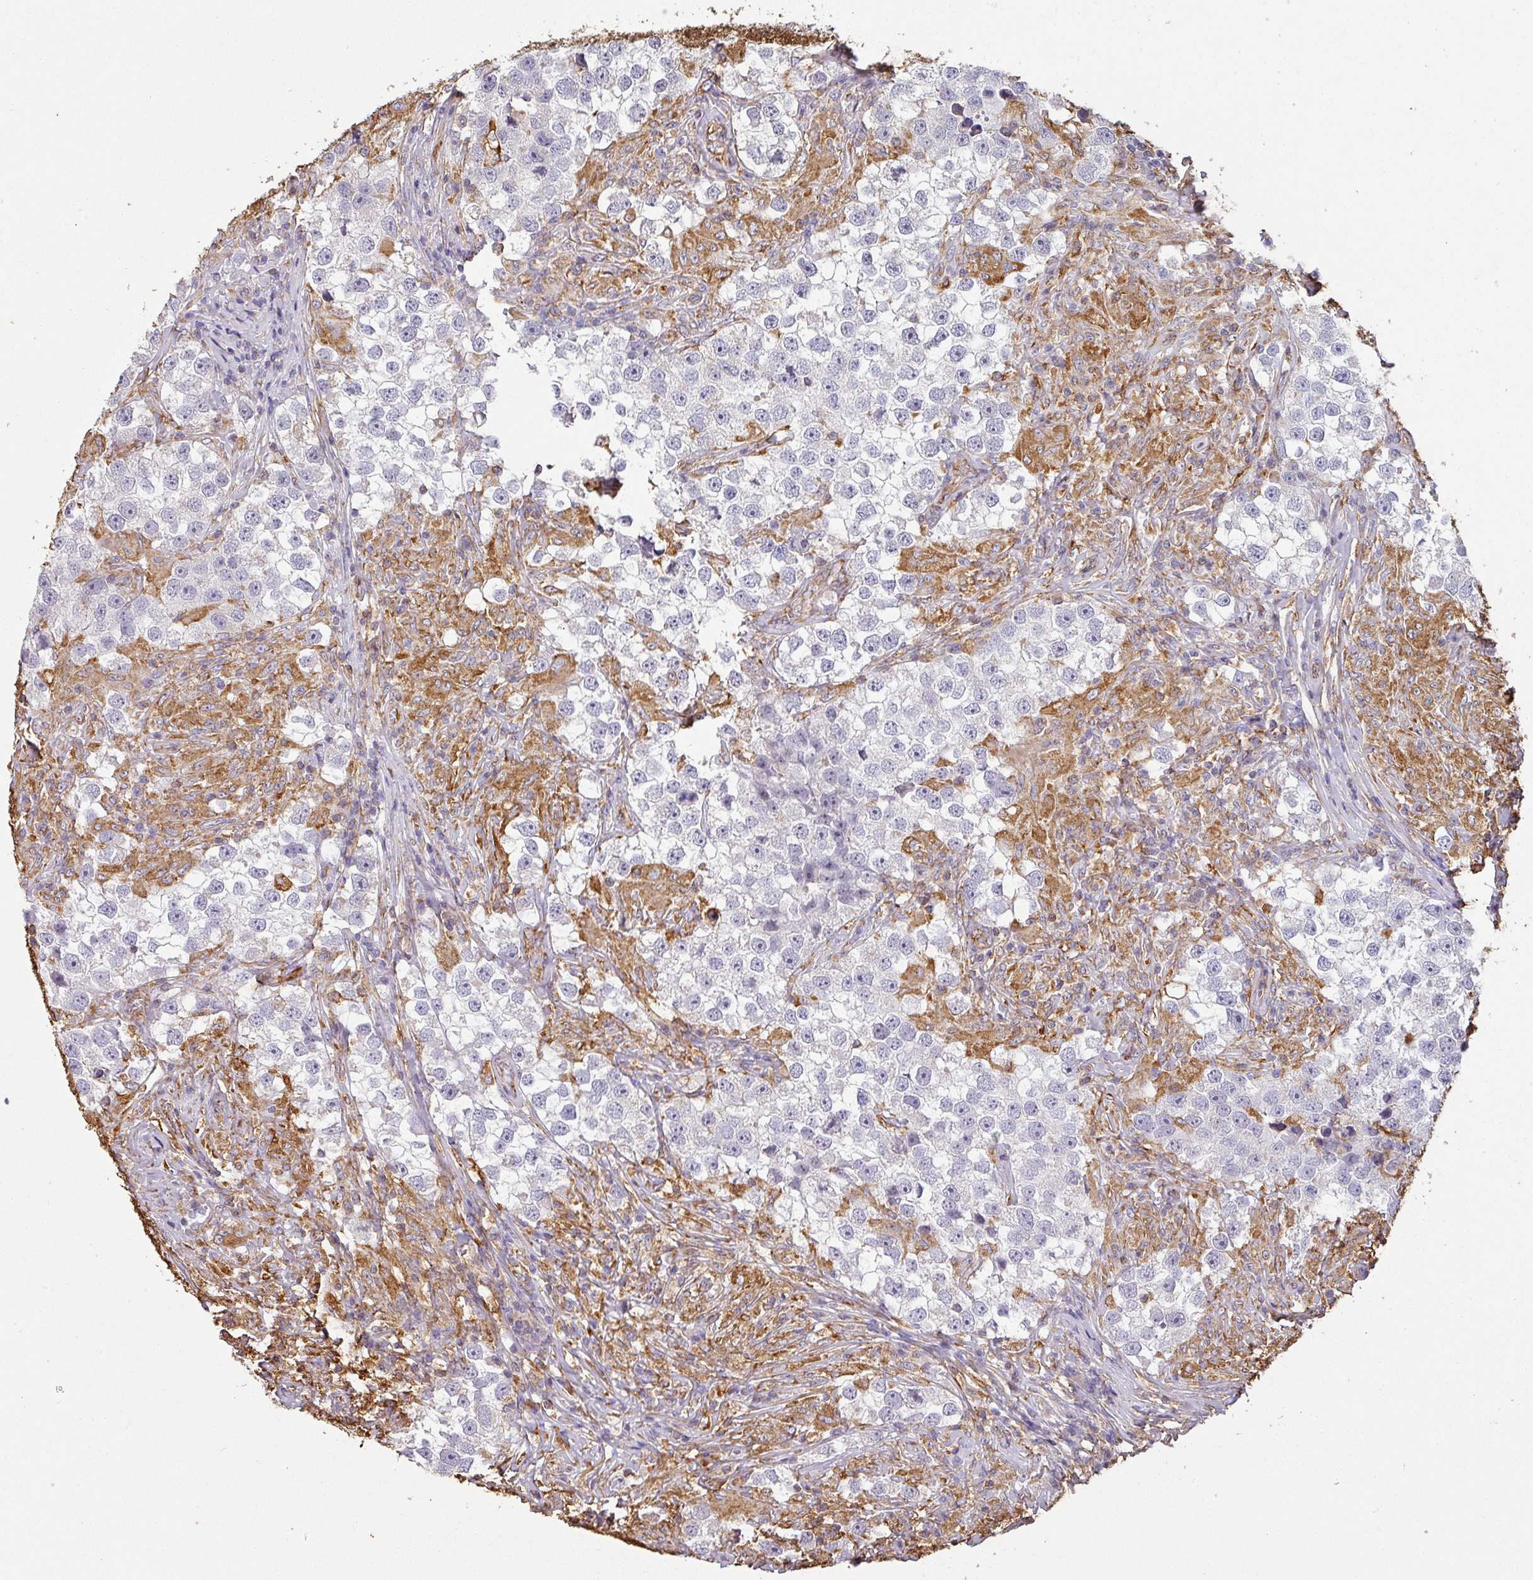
{"staining": {"intensity": "negative", "quantity": "none", "location": "none"}, "tissue": "testis cancer", "cell_type": "Tumor cells", "image_type": "cancer", "snomed": [{"axis": "morphology", "description": "Seminoma, NOS"}, {"axis": "topography", "description": "Testis"}], "caption": "Tumor cells are negative for brown protein staining in seminoma (testis).", "gene": "ZNF280C", "patient": {"sex": "male", "age": 46}}